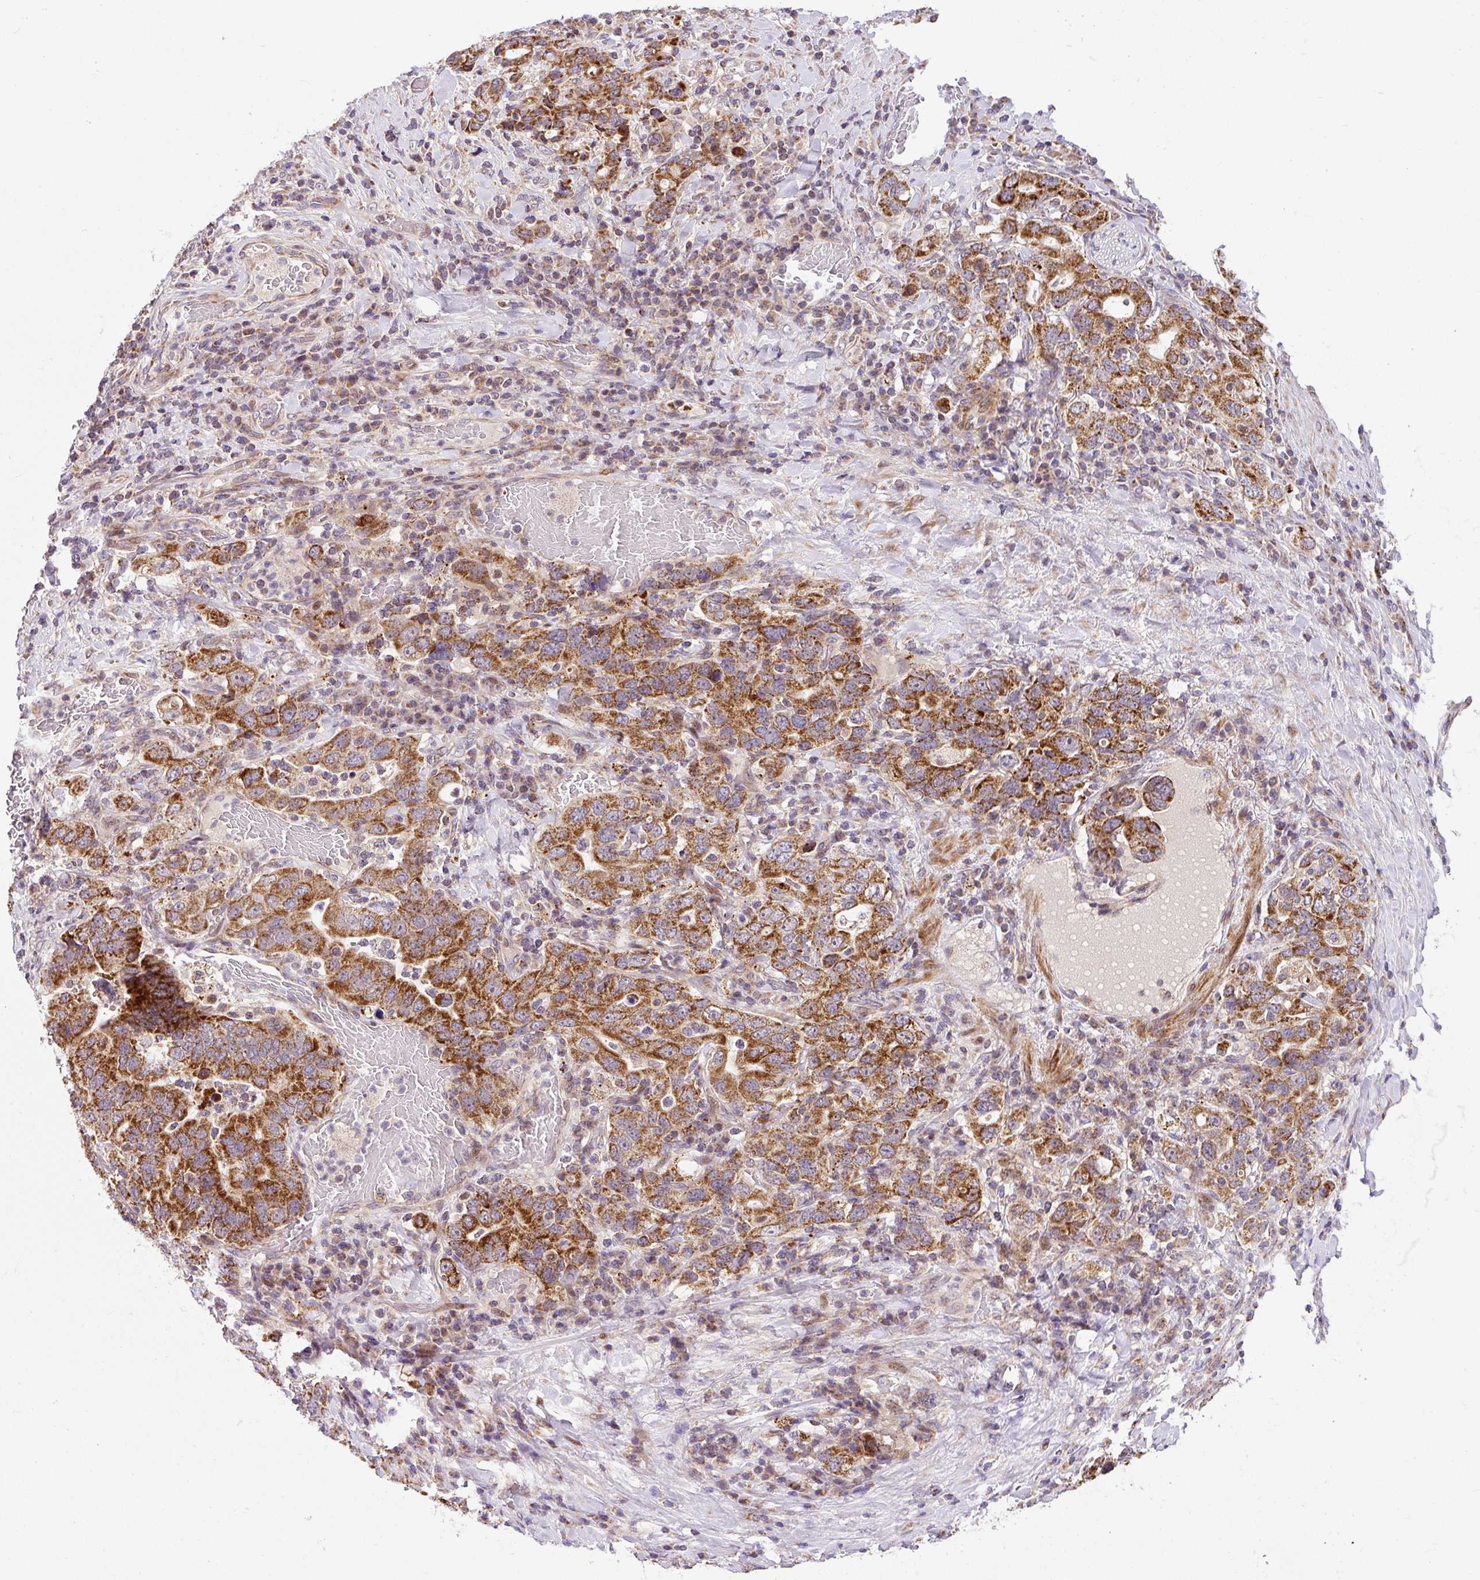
{"staining": {"intensity": "strong", "quantity": ">75%", "location": "cytoplasmic/membranous"}, "tissue": "stomach cancer", "cell_type": "Tumor cells", "image_type": "cancer", "snomed": [{"axis": "morphology", "description": "Adenocarcinoma, NOS"}, {"axis": "topography", "description": "Stomach, upper"}, {"axis": "topography", "description": "Stomach"}], "caption": "Protein expression analysis of adenocarcinoma (stomach) shows strong cytoplasmic/membranous staining in approximately >75% of tumor cells.", "gene": "SARS2", "patient": {"sex": "male", "age": 62}}